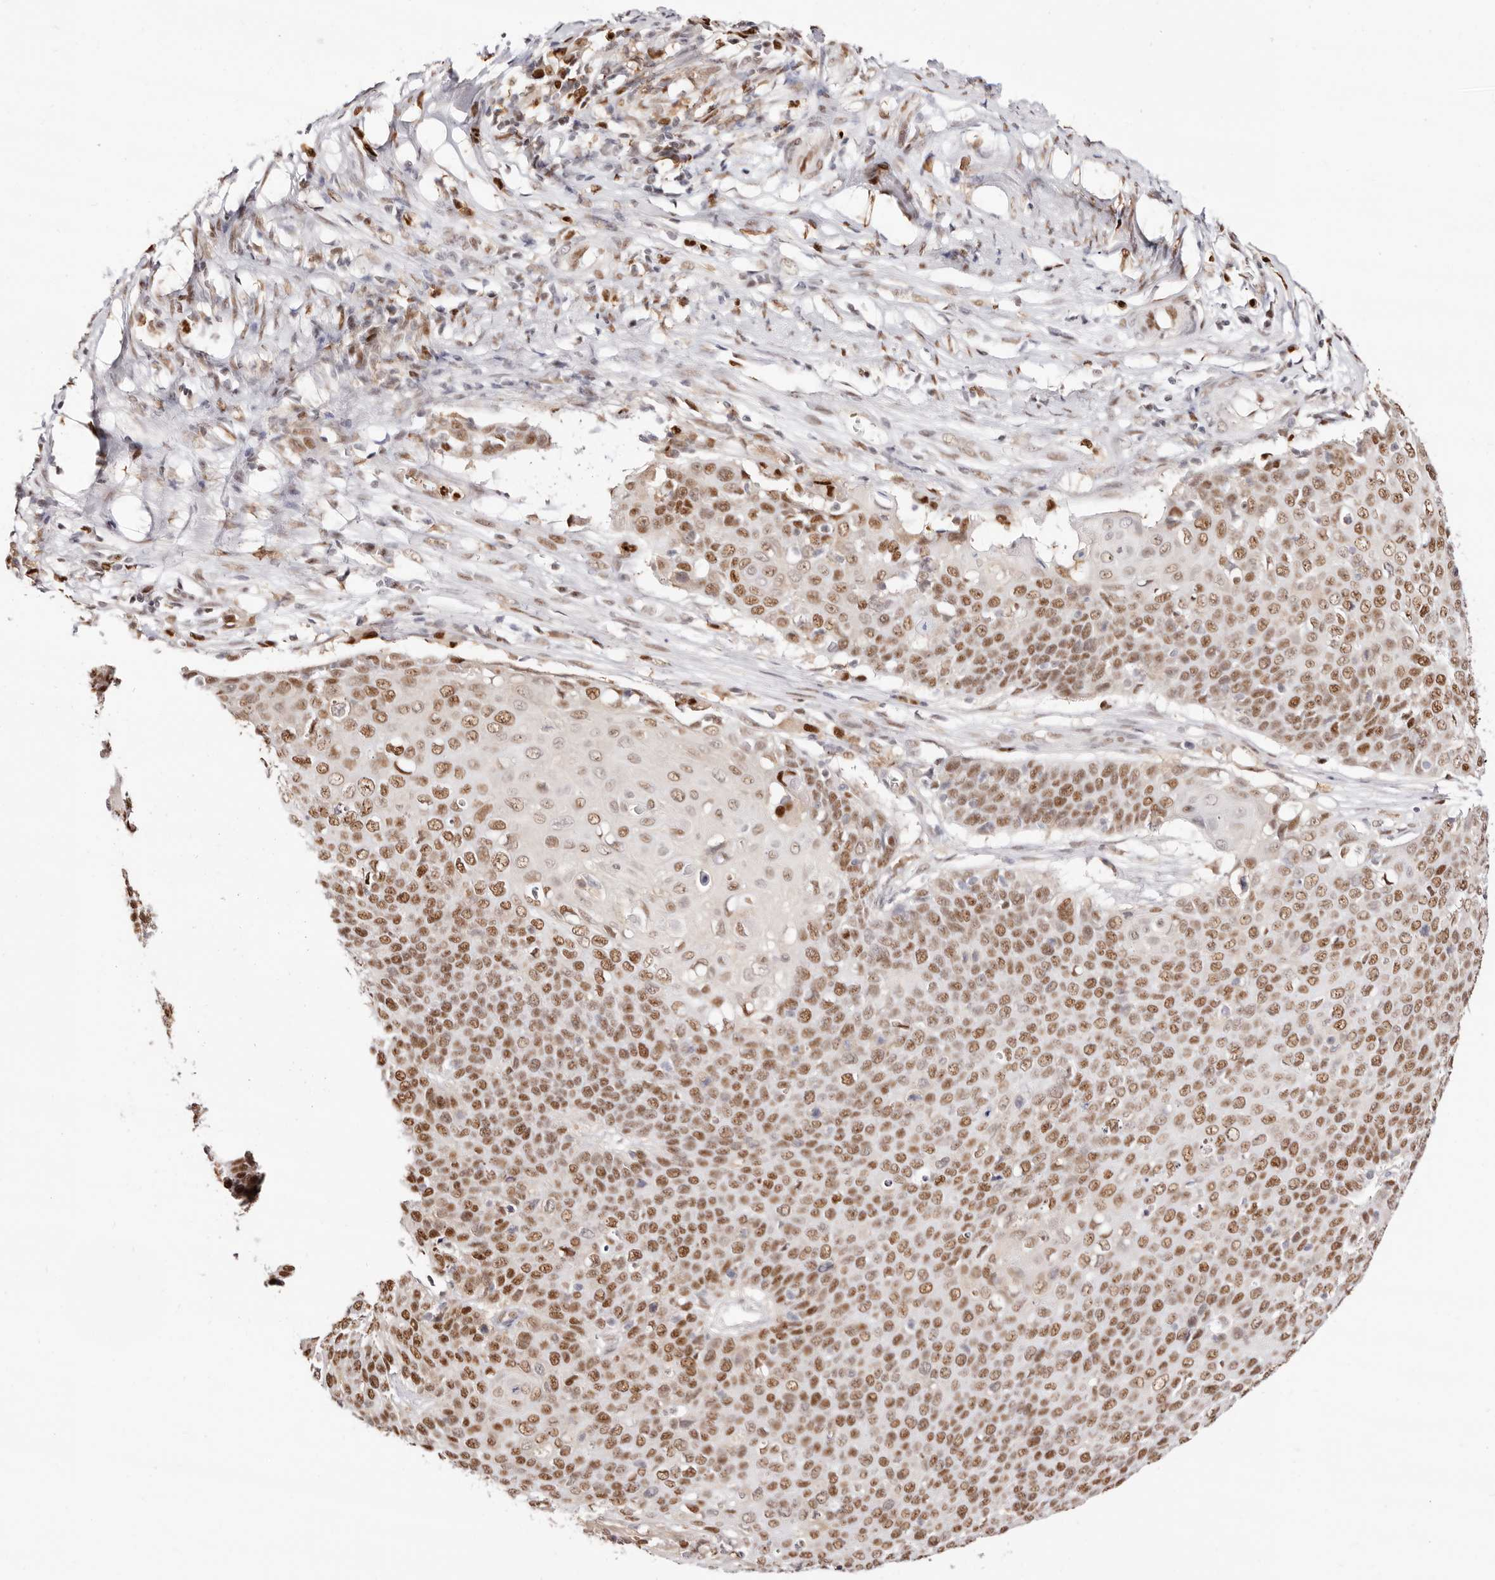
{"staining": {"intensity": "moderate", "quantity": ">75%", "location": "nuclear"}, "tissue": "cervical cancer", "cell_type": "Tumor cells", "image_type": "cancer", "snomed": [{"axis": "morphology", "description": "Squamous cell carcinoma, NOS"}, {"axis": "topography", "description": "Cervix"}], "caption": "Immunohistochemical staining of human cervical squamous cell carcinoma demonstrates moderate nuclear protein staining in about >75% of tumor cells.", "gene": "TKT", "patient": {"sex": "female", "age": 39}}